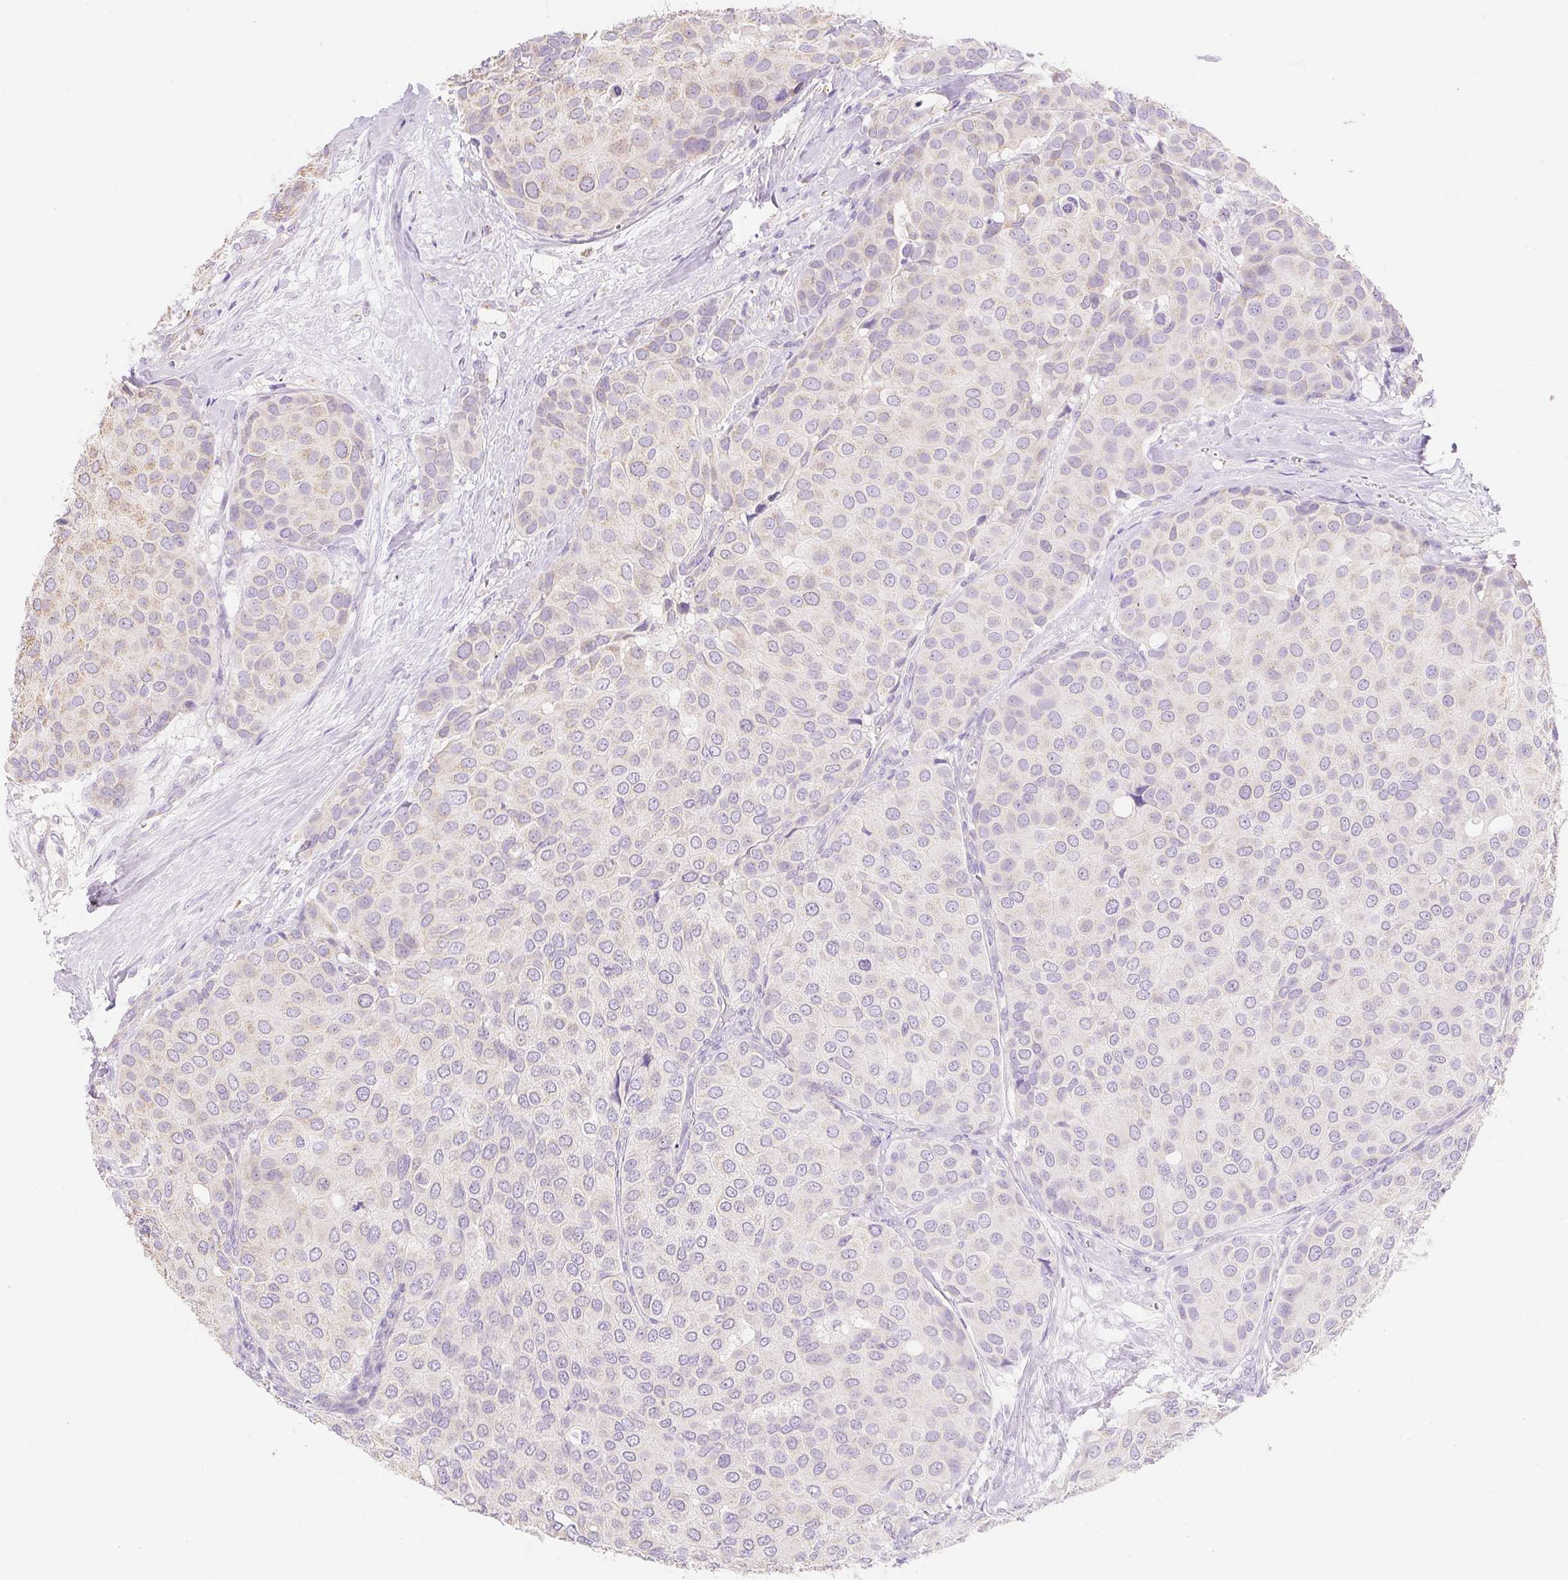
{"staining": {"intensity": "weak", "quantity": "<25%", "location": "cytoplasmic/membranous"}, "tissue": "breast cancer", "cell_type": "Tumor cells", "image_type": "cancer", "snomed": [{"axis": "morphology", "description": "Duct carcinoma"}, {"axis": "topography", "description": "Breast"}], "caption": "A high-resolution image shows IHC staining of breast cancer, which demonstrates no significant expression in tumor cells.", "gene": "DHX35", "patient": {"sex": "female", "age": 70}}